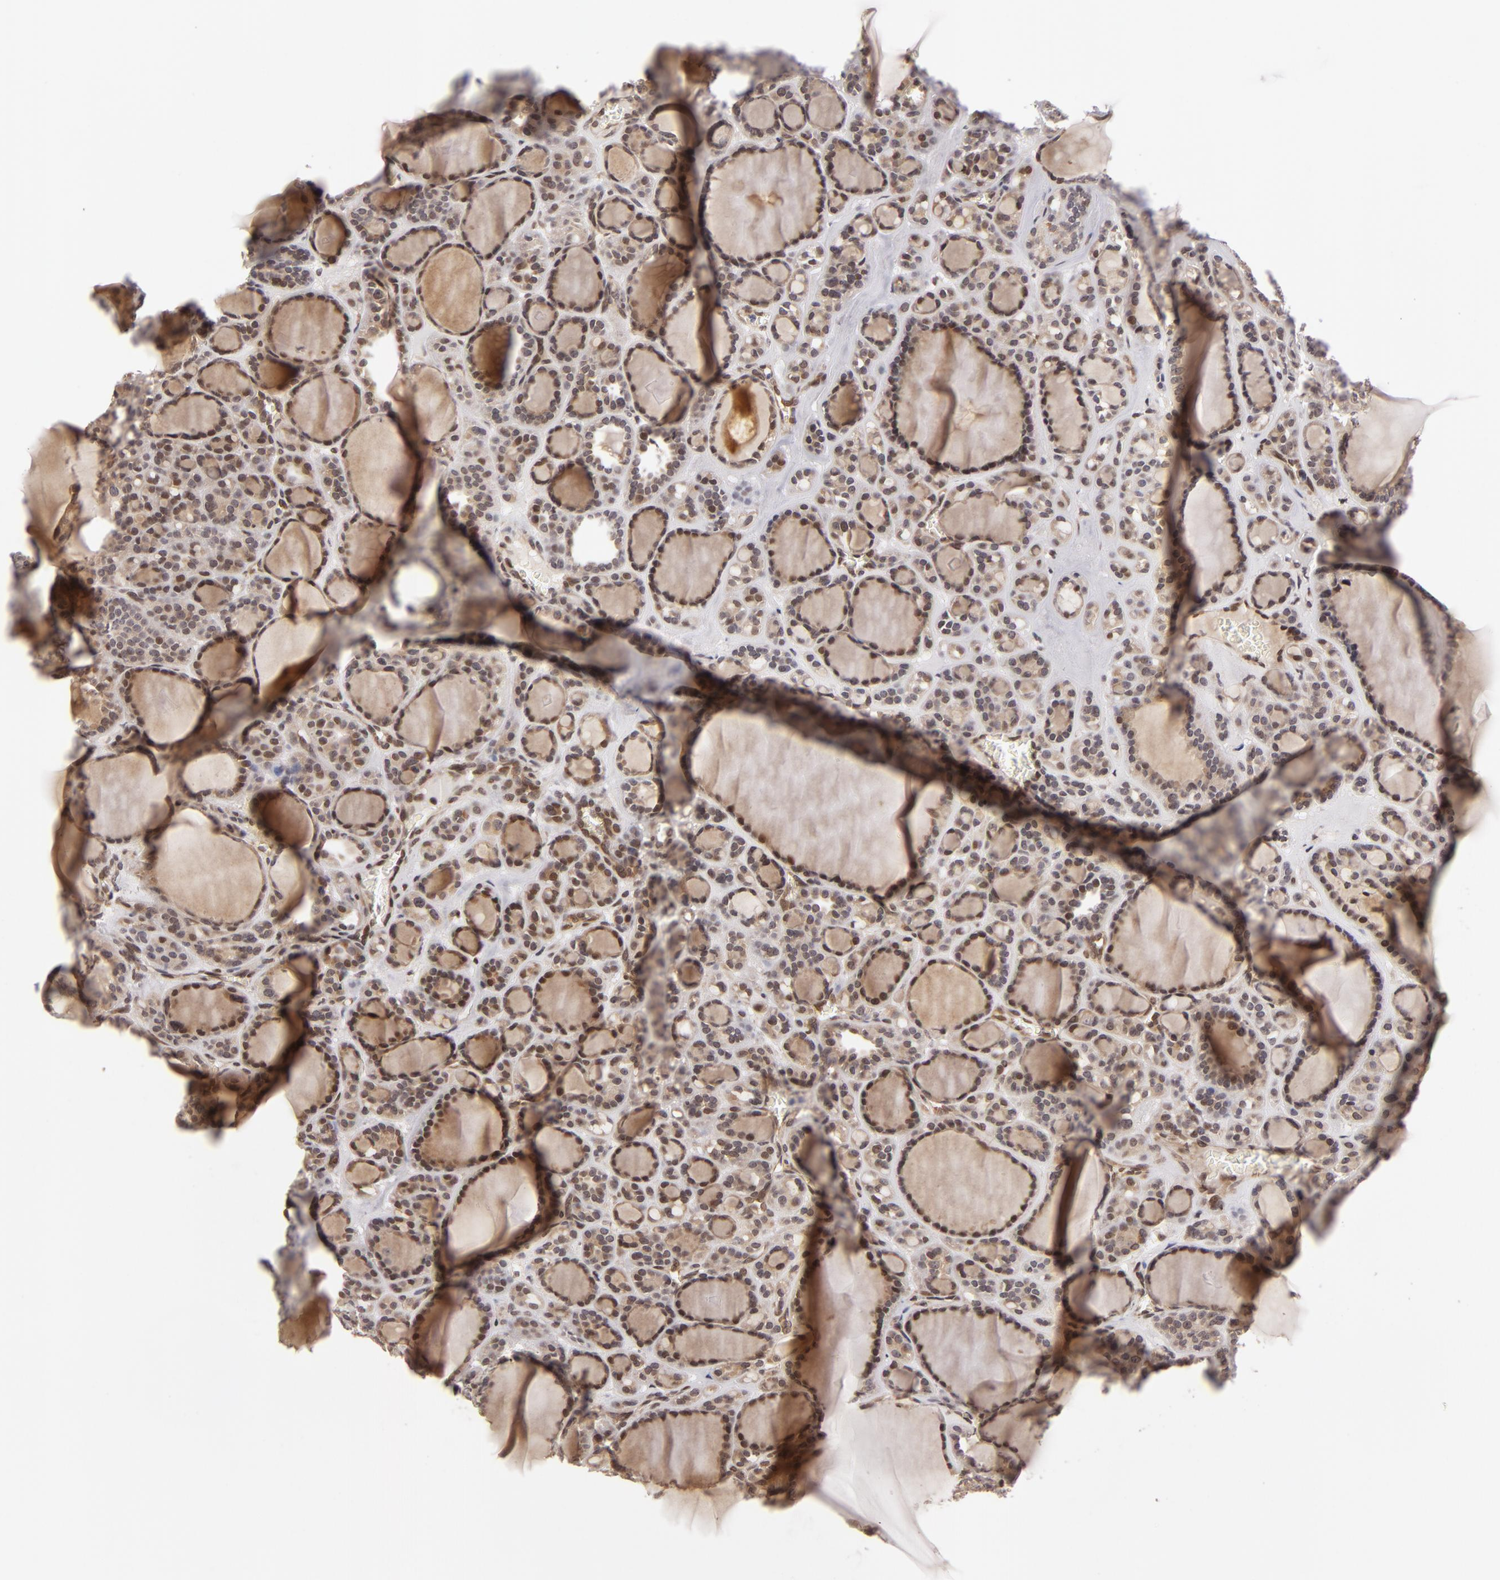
{"staining": {"intensity": "moderate", "quantity": "25%-75%", "location": "nuclear"}, "tissue": "thyroid cancer", "cell_type": "Tumor cells", "image_type": "cancer", "snomed": [{"axis": "morphology", "description": "Follicular adenoma carcinoma, NOS"}, {"axis": "topography", "description": "Thyroid gland"}], "caption": "Immunohistochemical staining of human thyroid follicular adenoma carcinoma demonstrates medium levels of moderate nuclear protein expression in about 25%-75% of tumor cells.", "gene": "ZNF133", "patient": {"sex": "female", "age": 71}}